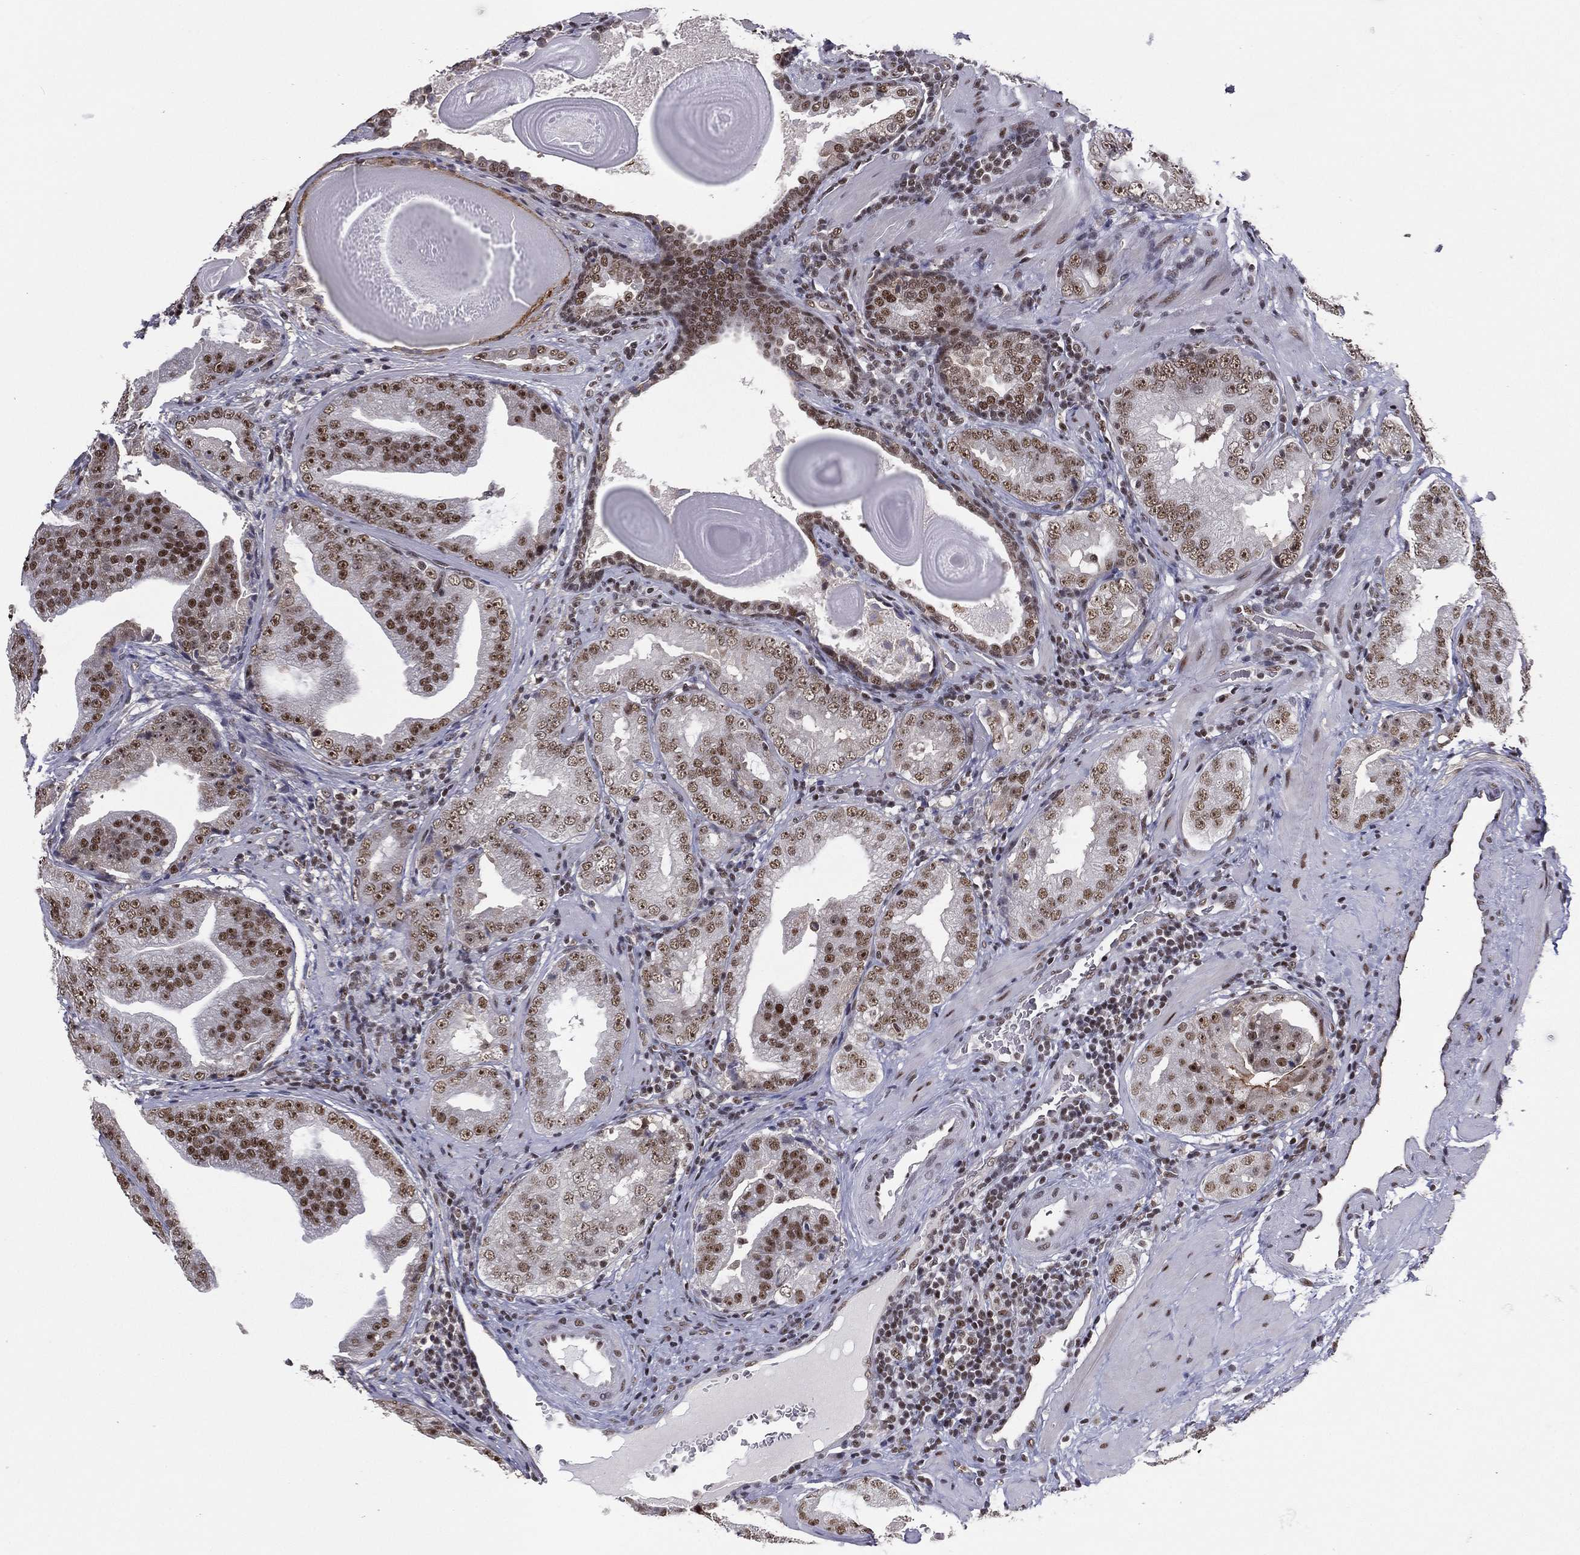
{"staining": {"intensity": "strong", "quantity": "25%-75%", "location": "nuclear"}, "tissue": "prostate cancer", "cell_type": "Tumor cells", "image_type": "cancer", "snomed": [{"axis": "morphology", "description": "Adenocarcinoma, Low grade"}, {"axis": "topography", "description": "Prostate"}], "caption": "Prostate cancer stained with a brown dye demonstrates strong nuclear positive positivity in approximately 25%-75% of tumor cells.", "gene": "GPALPP1", "patient": {"sex": "male", "age": 62}}